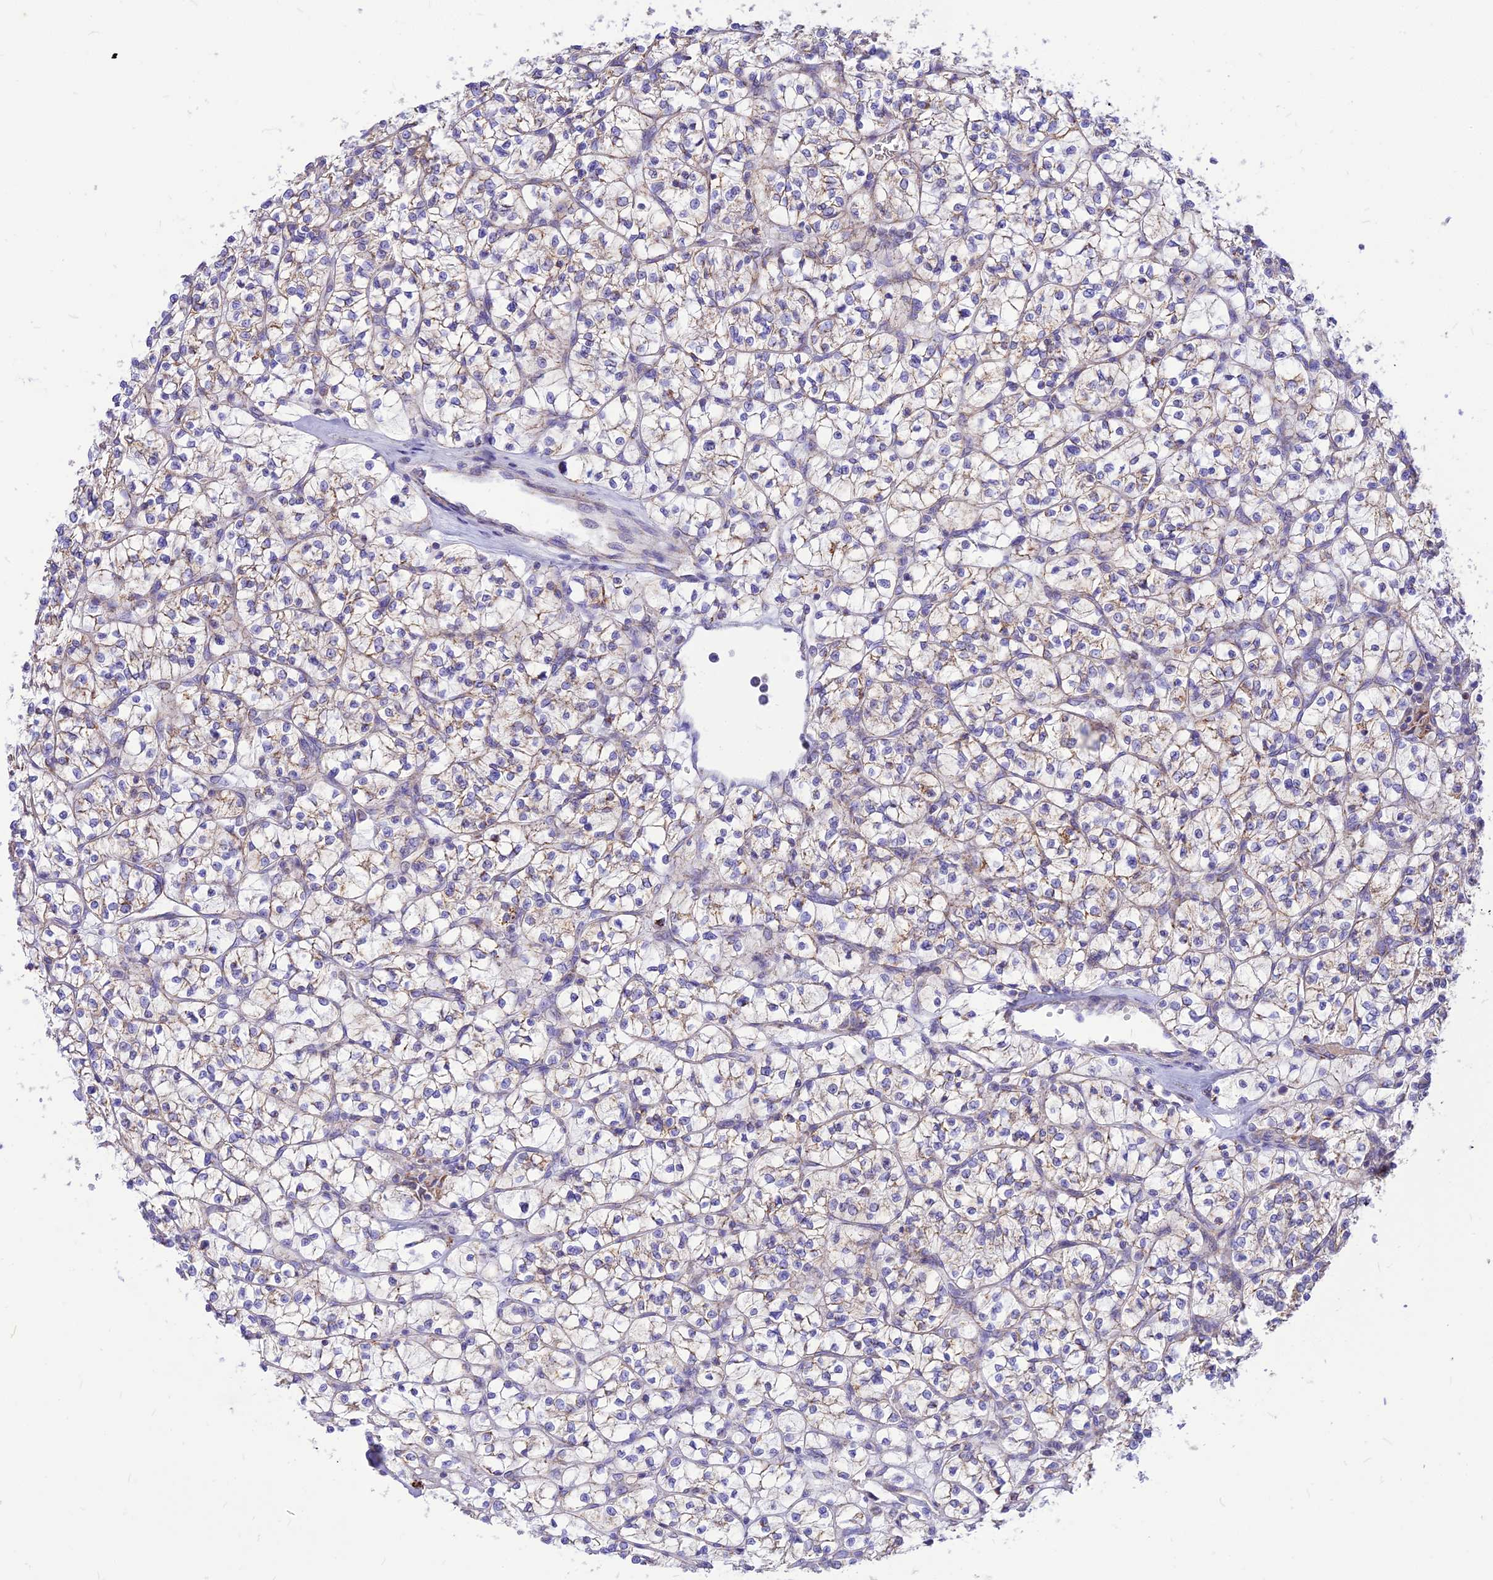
{"staining": {"intensity": "weak", "quantity": "<25%", "location": "cytoplasmic/membranous"}, "tissue": "renal cancer", "cell_type": "Tumor cells", "image_type": "cancer", "snomed": [{"axis": "morphology", "description": "Adenocarcinoma, NOS"}, {"axis": "topography", "description": "Kidney"}], "caption": "This is an immunohistochemistry micrograph of human renal adenocarcinoma. There is no positivity in tumor cells.", "gene": "ECI1", "patient": {"sex": "female", "age": 64}}